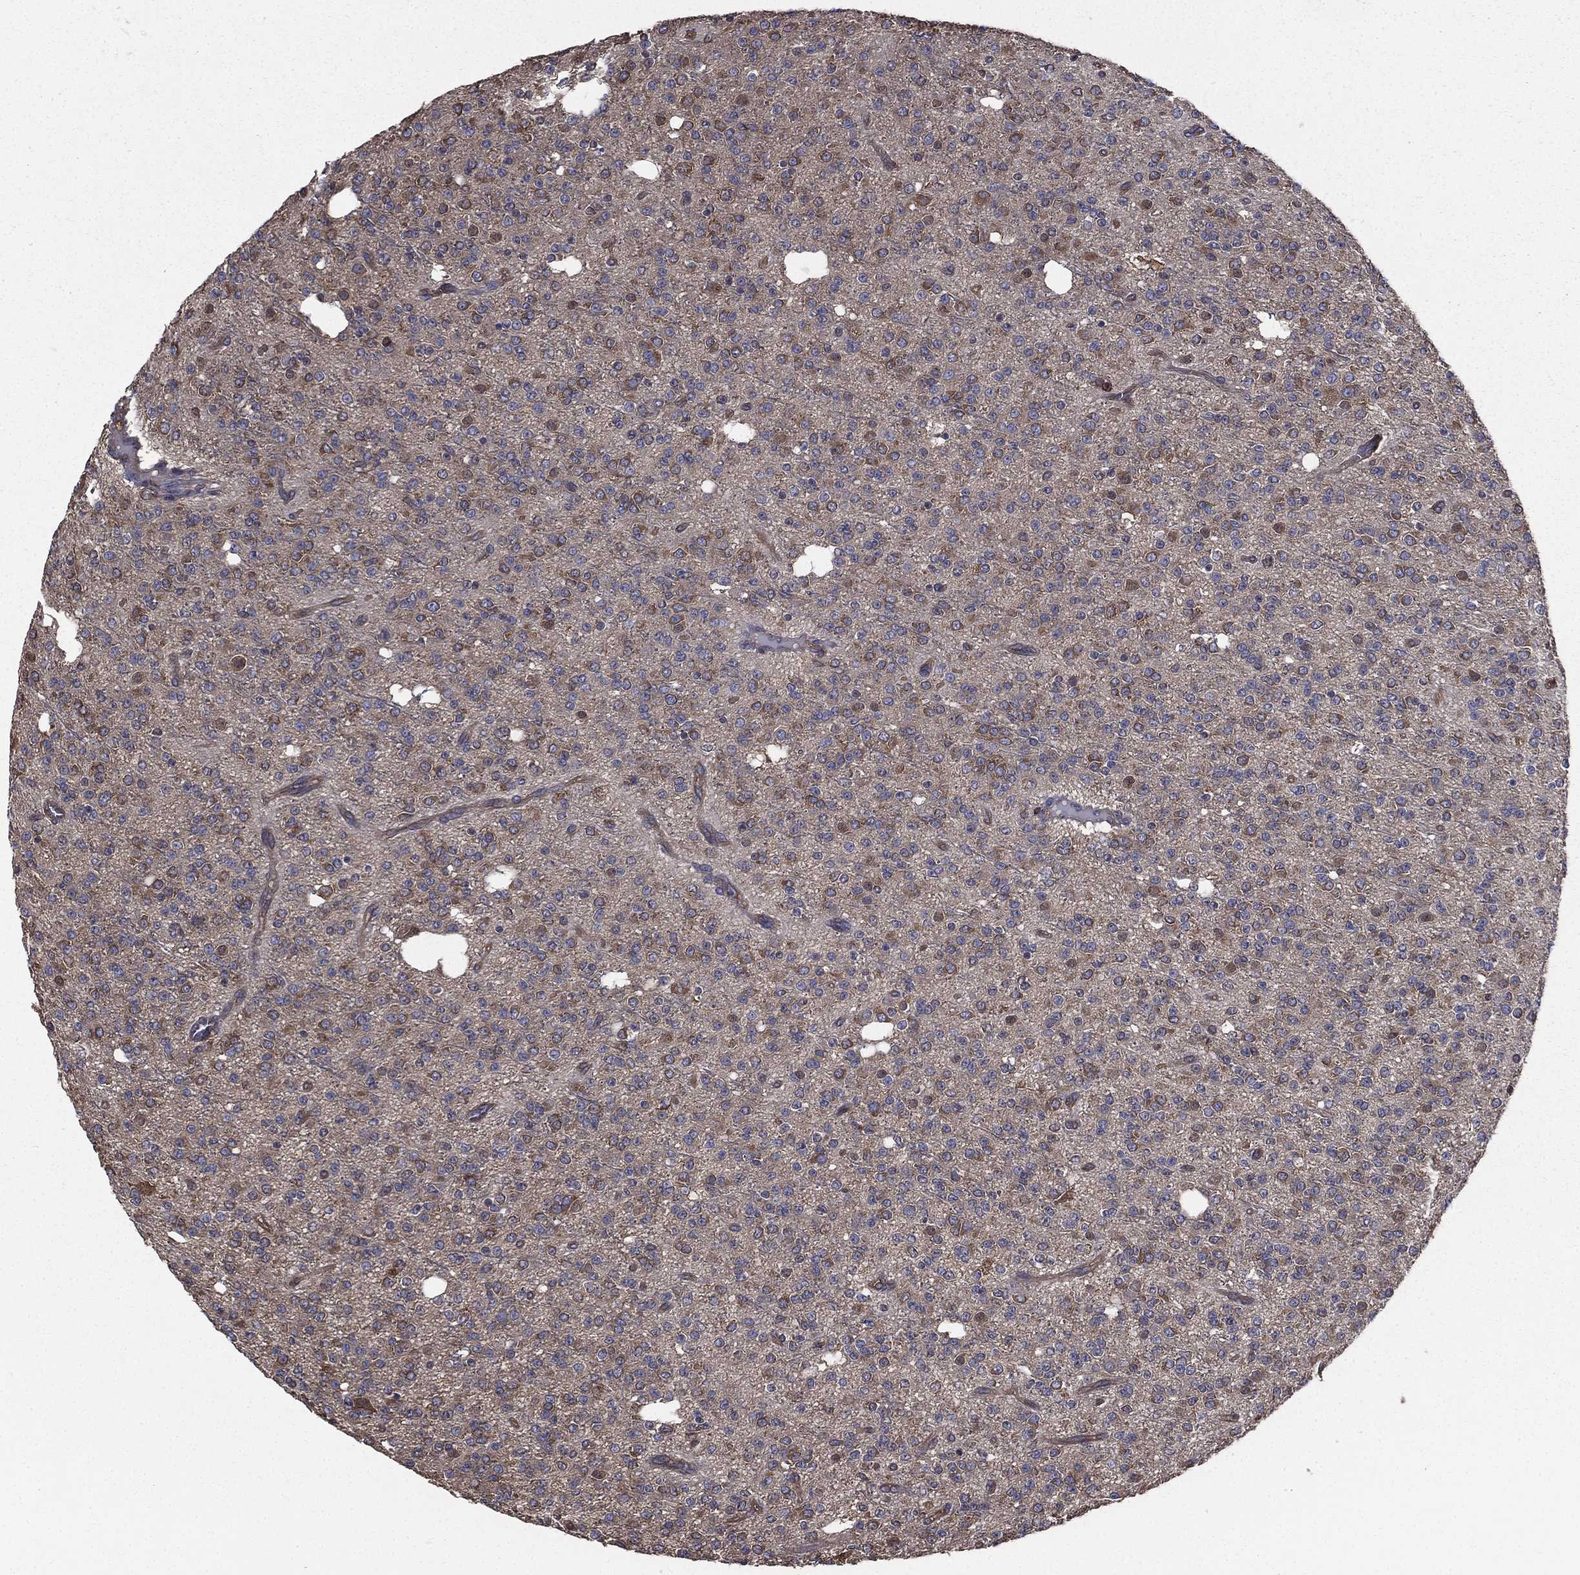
{"staining": {"intensity": "moderate", "quantity": "<25%", "location": "cytoplasmic/membranous"}, "tissue": "glioma", "cell_type": "Tumor cells", "image_type": "cancer", "snomed": [{"axis": "morphology", "description": "Glioma, malignant, Low grade"}, {"axis": "topography", "description": "Brain"}], "caption": "Glioma stained with immunohistochemistry (IHC) reveals moderate cytoplasmic/membranous expression in about <25% of tumor cells. (Stains: DAB (3,3'-diaminobenzidine) in brown, nuclei in blue, Microscopy: brightfield microscopy at high magnification).", "gene": "SARS1", "patient": {"sex": "male", "age": 27}}